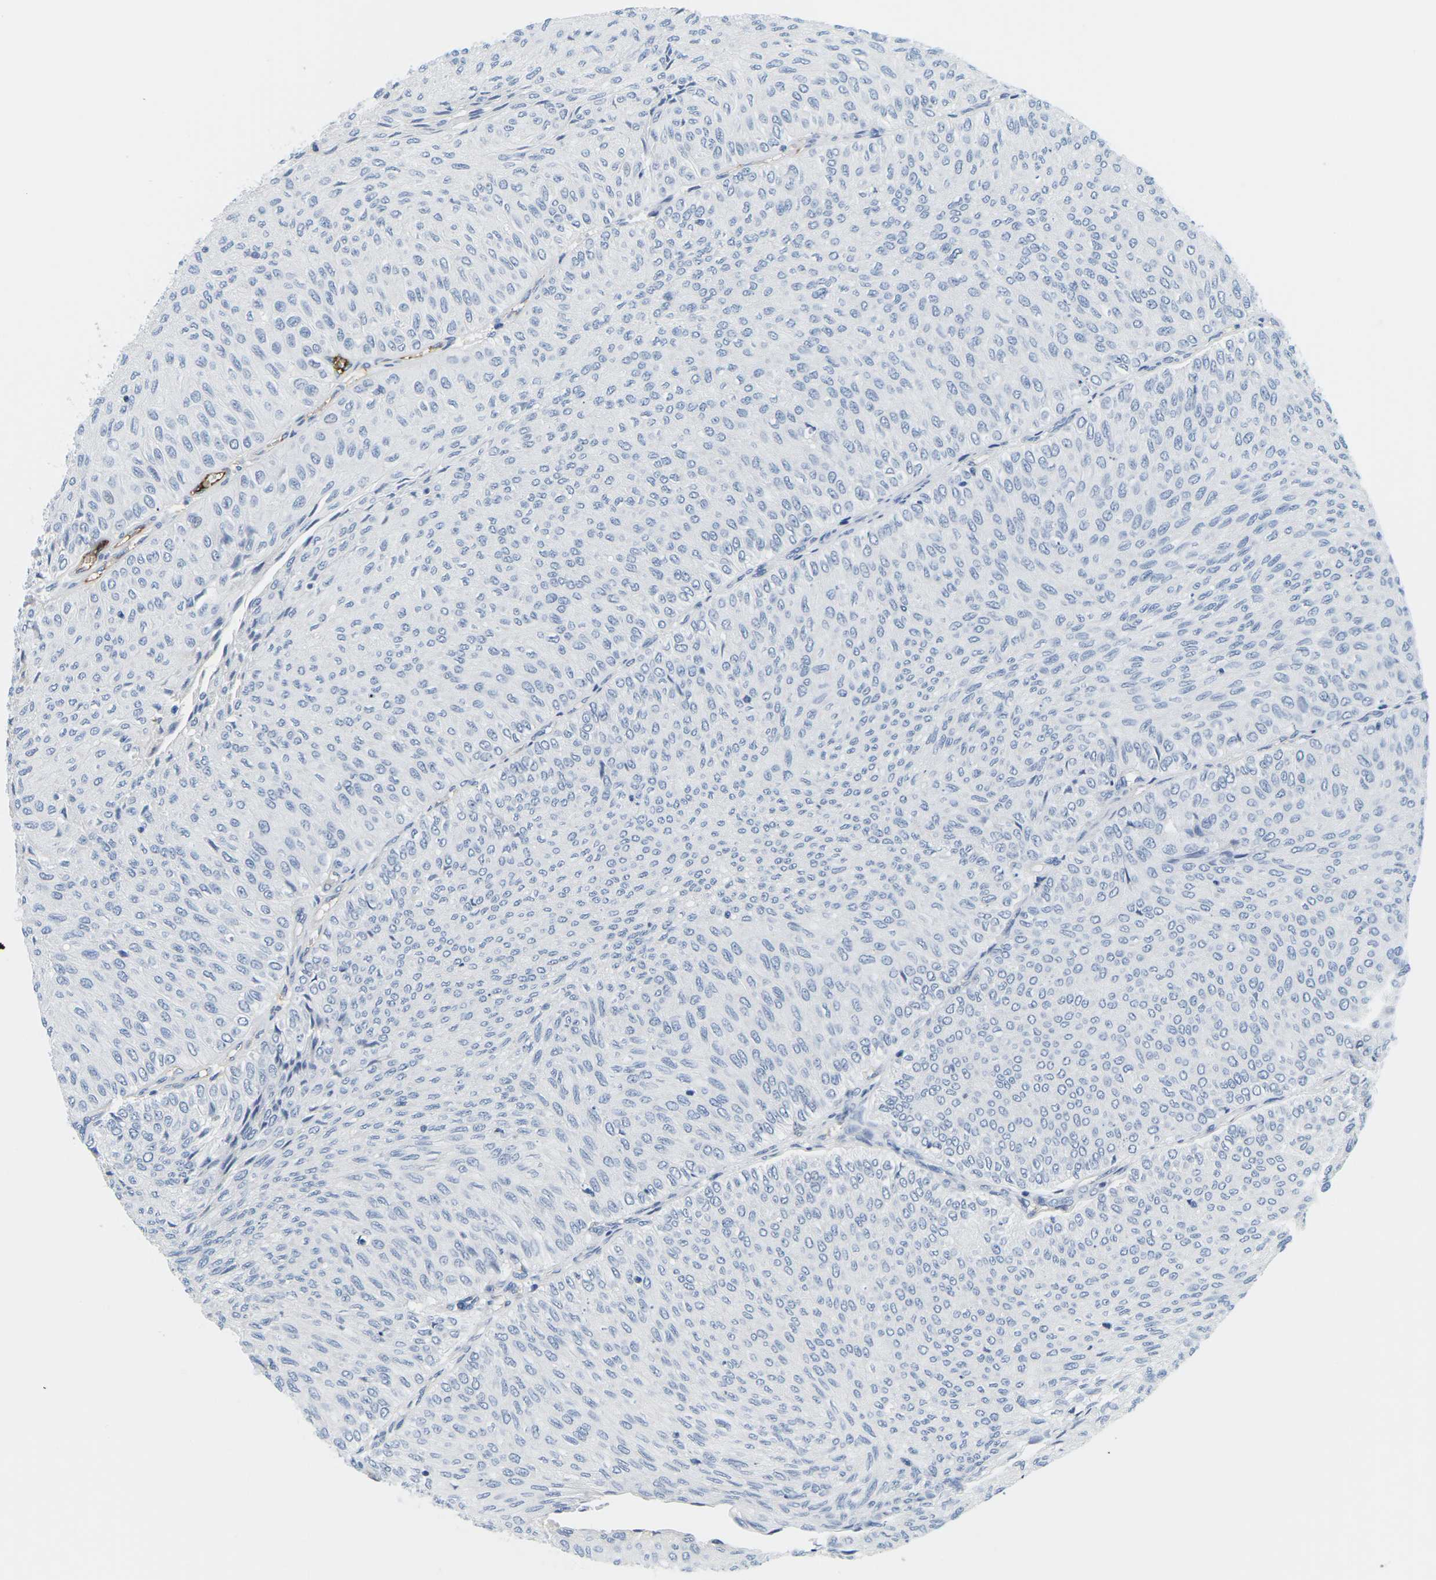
{"staining": {"intensity": "negative", "quantity": "none", "location": "none"}, "tissue": "urothelial cancer", "cell_type": "Tumor cells", "image_type": "cancer", "snomed": [{"axis": "morphology", "description": "Urothelial carcinoma, Low grade"}, {"axis": "topography", "description": "Urinary bladder"}], "caption": "This is a image of immunohistochemistry (IHC) staining of urothelial cancer, which shows no expression in tumor cells.", "gene": "APOB", "patient": {"sex": "male", "age": 78}}